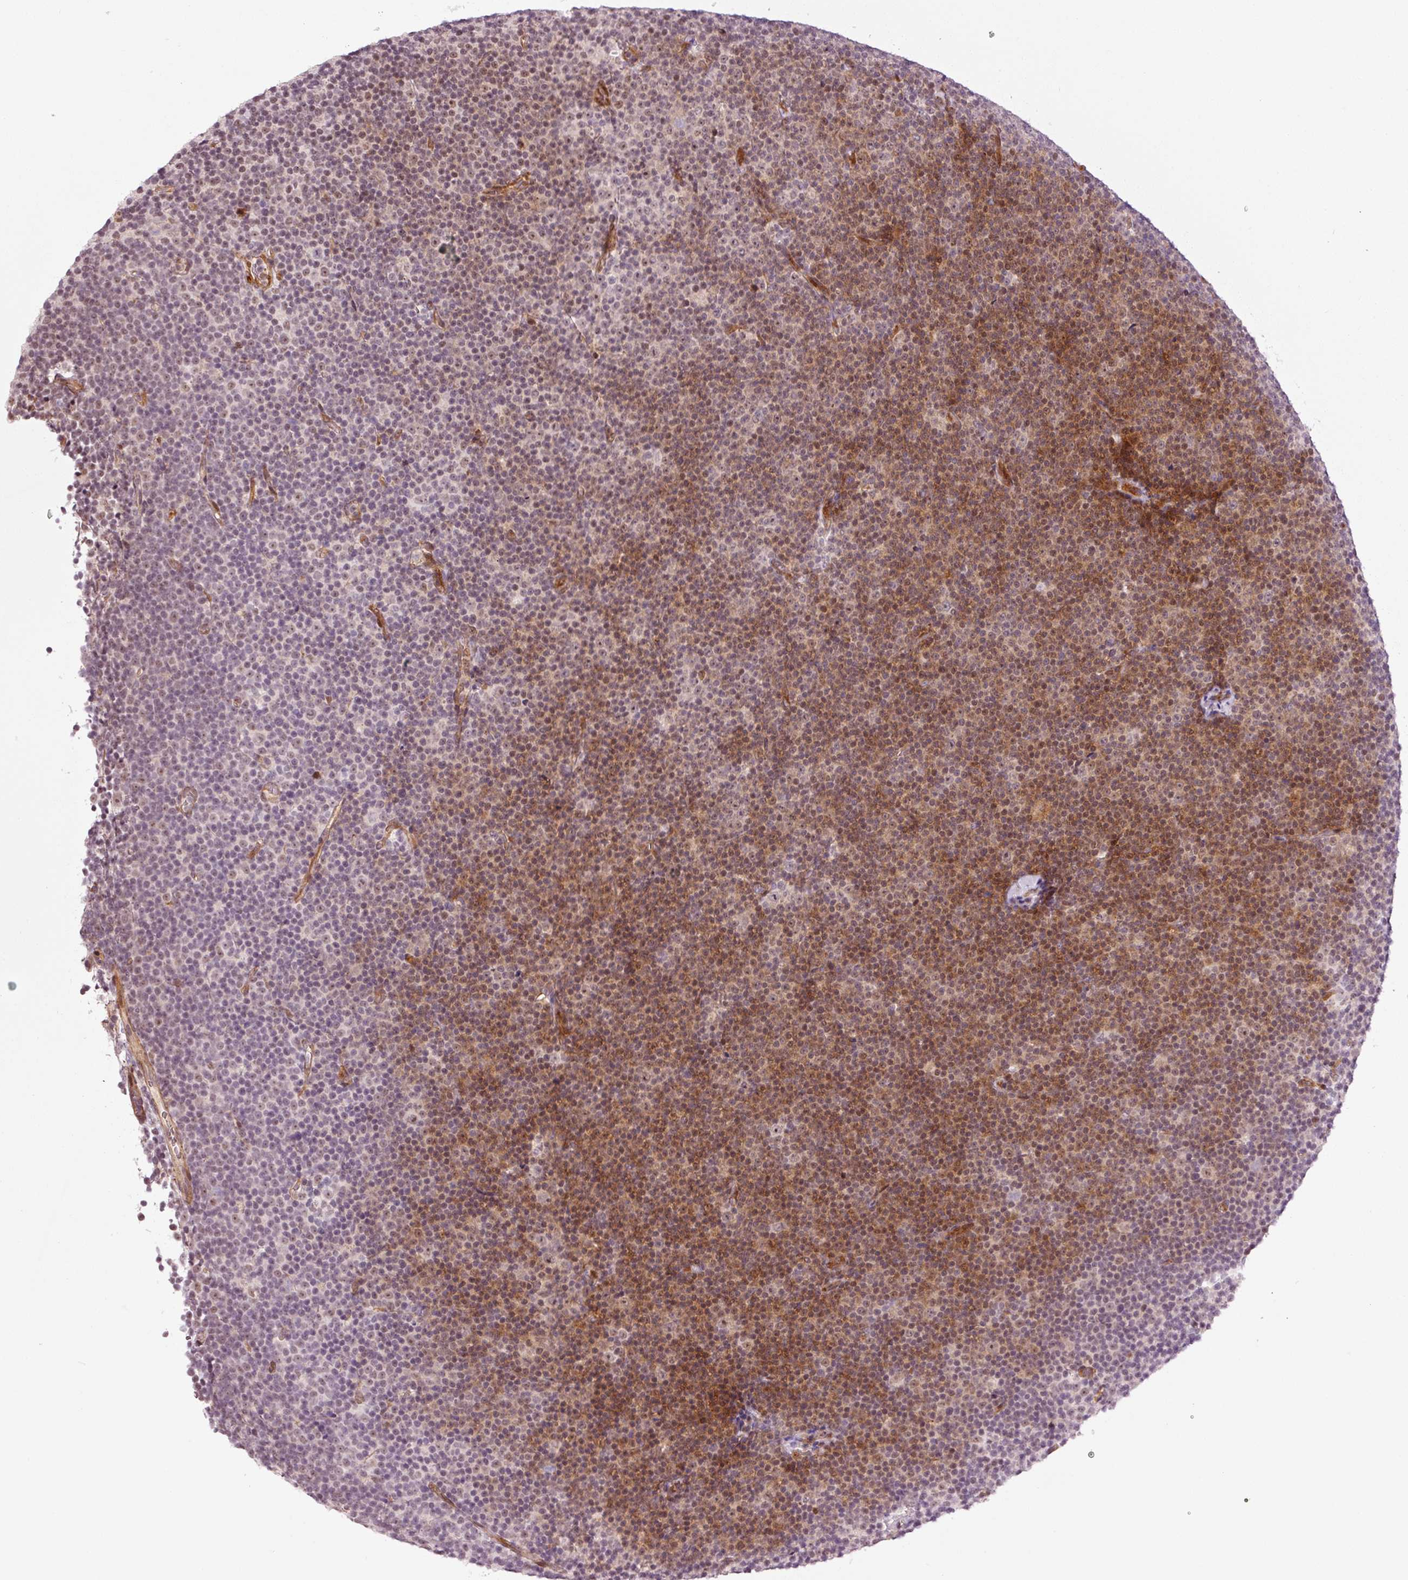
{"staining": {"intensity": "moderate", "quantity": "25%-75%", "location": "cytoplasmic/membranous,nuclear"}, "tissue": "lymphoma", "cell_type": "Tumor cells", "image_type": "cancer", "snomed": [{"axis": "morphology", "description": "Malignant lymphoma, non-Hodgkin's type, Low grade"}, {"axis": "topography", "description": "Lymph node"}], "caption": "High-power microscopy captured an IHC histopathology image of low-grade malignant lymphoma, non-Hodgkin's type, revealing moderate cytoplasmic/membranous and nuclear staining in about 25%-75% of tumor cells.", "gene": "ANKRD20A1", "patient": {"sex": "female", "age": 67}}